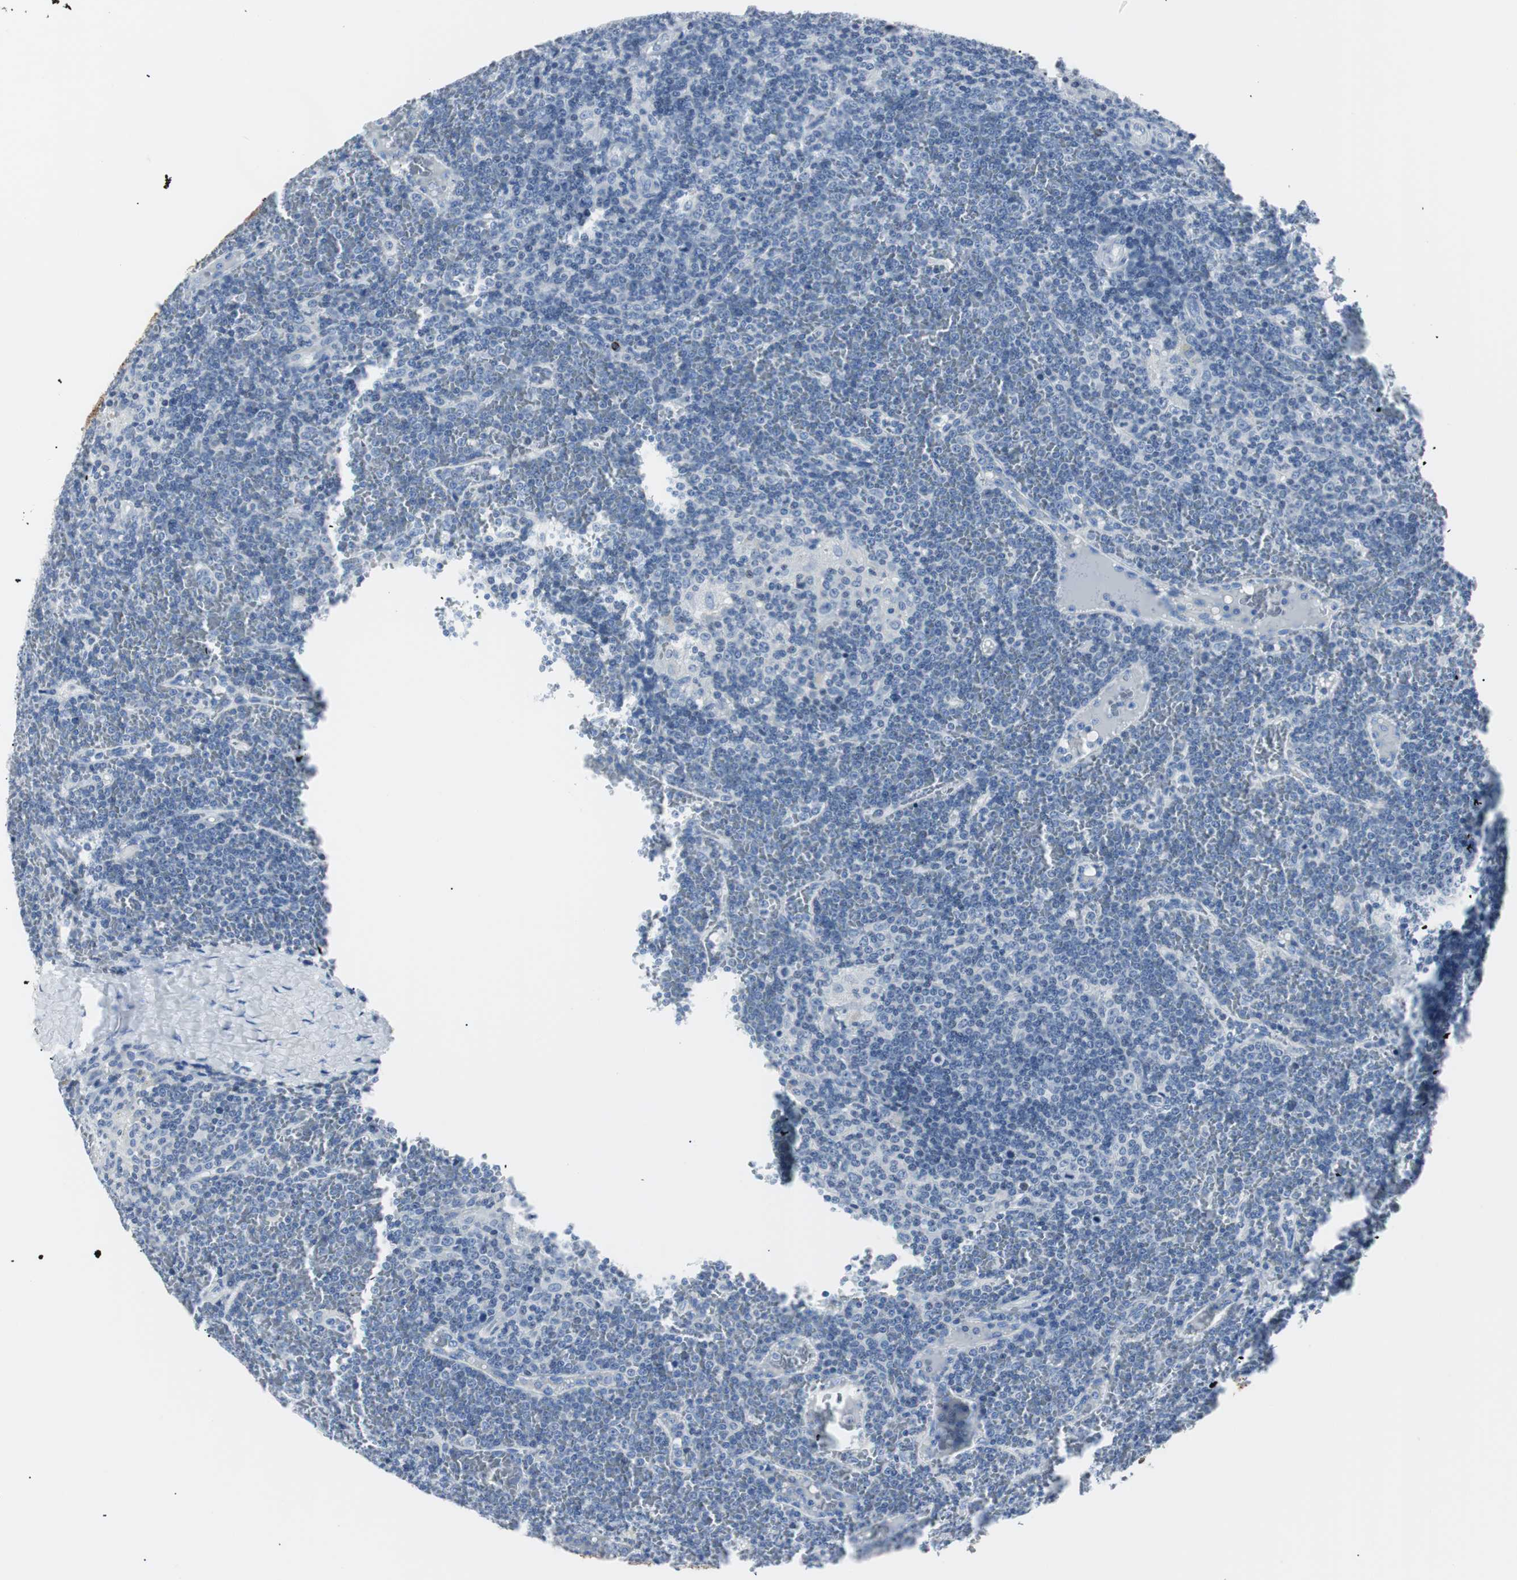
{"staining": {"intensity": "negative", "quantity": "none", "location": "none"}, "tissue": "lymphoma", "cell_type": "Tumor cells", "image_type": "cancer", "snomed": [{"axis": "morphology", "description": "Malignant lymphoma, non-Hodgkin's type, Low grade"}, {"axis": "topography", "description": "Spleen"}], "caption": "High power microscopy image of an immunohistochemistry photomicrograph of lymphoma, revealing no significant positivity in tumor cells.", "gene": "GAP43", "patient": {"sex": "female", "age": 19}}